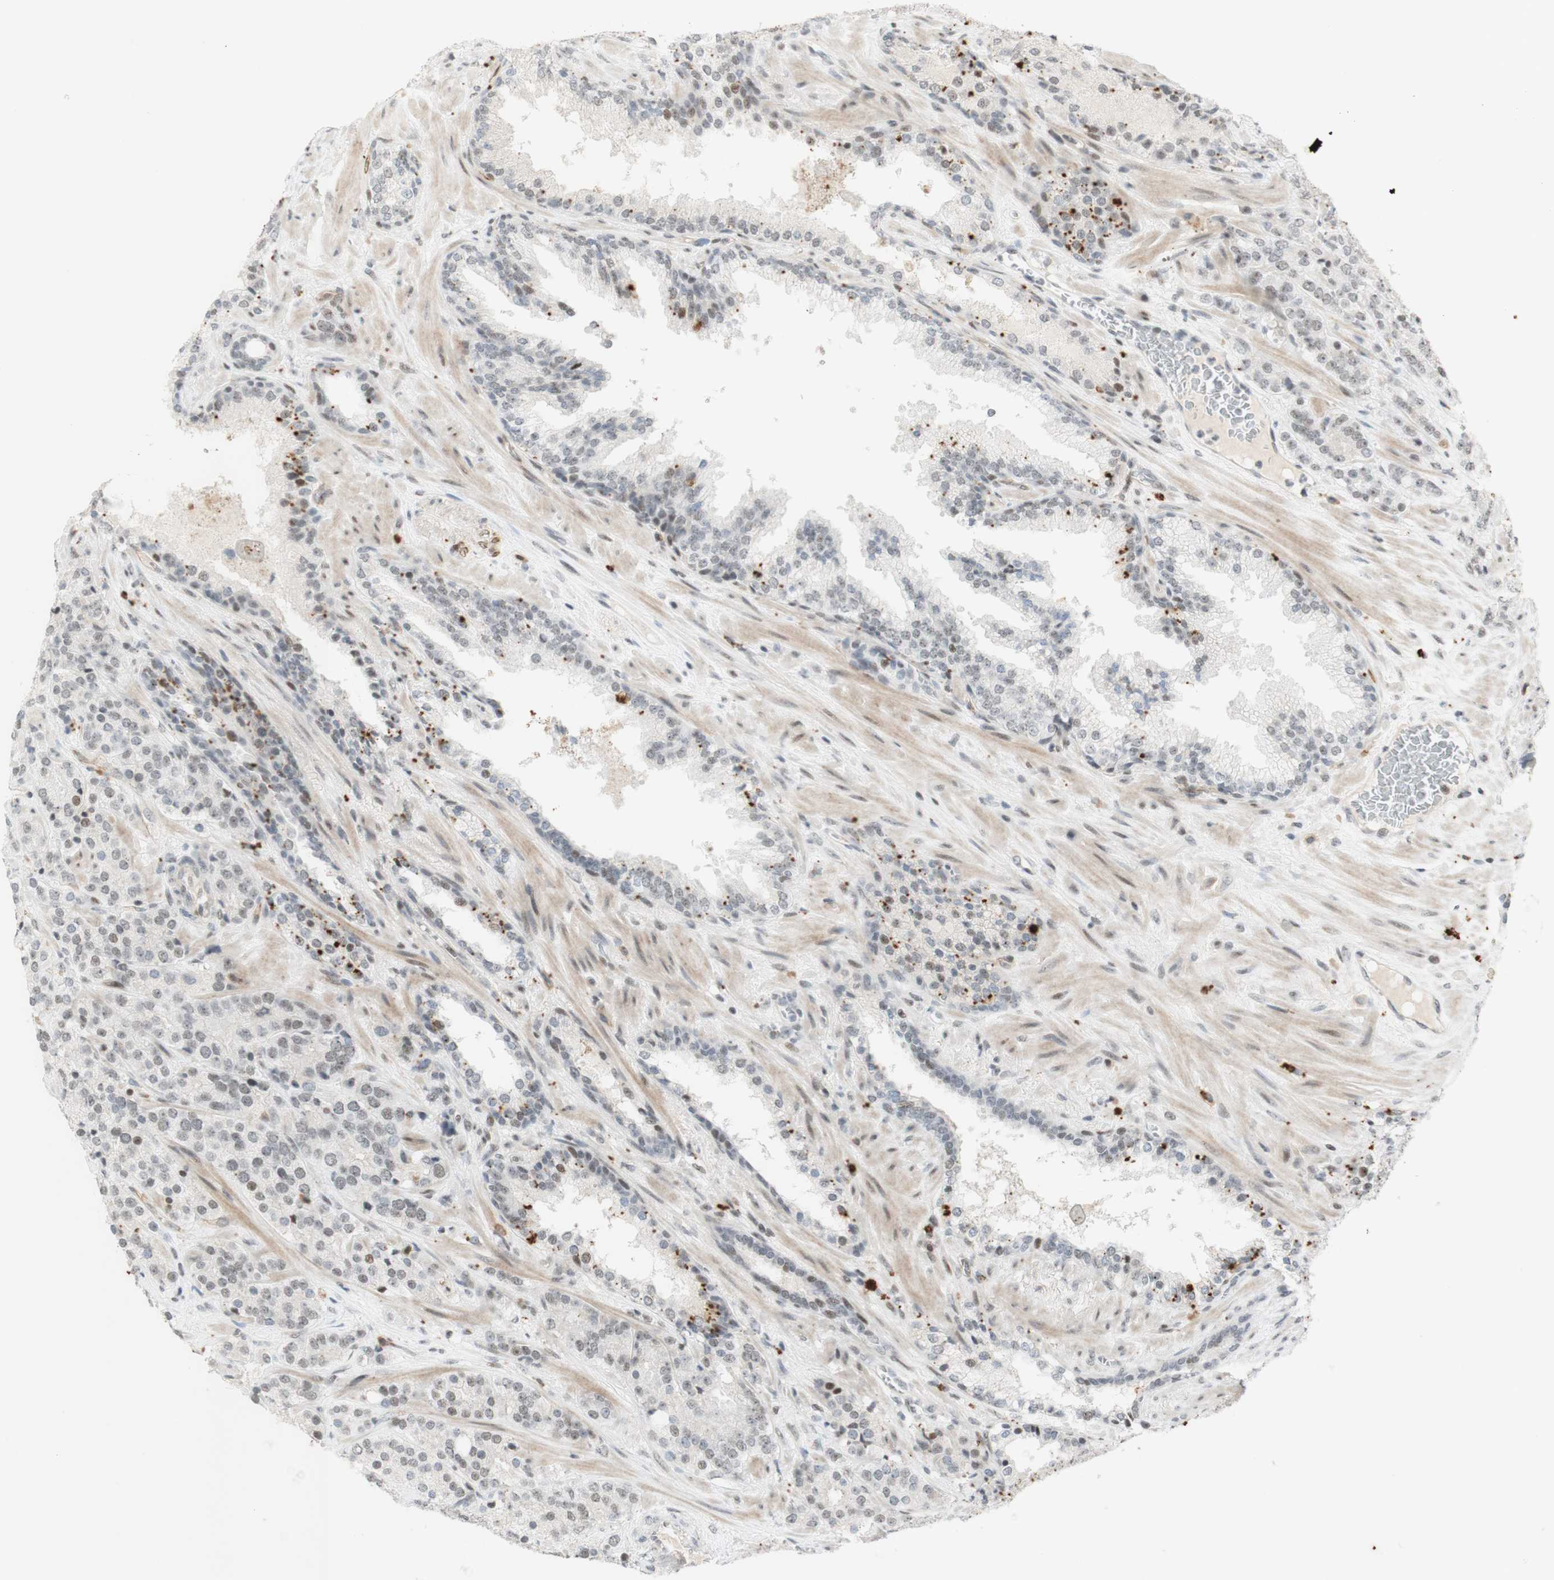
{"staining": {"intensity": "moderate", "quantity": ">75%", "location": "nuclear"}, "tissue": "prostate cancer", "cell_type": "Tumor cells", "image_type": "cancer", "snomed": [{"axis": "morphology", "description": "Adenocarcinoma, High grade"}, {"axis": "topography", "description": "Prostate"}], "caption": "DAB (3,3'-diaminobenzidine) immunohistochemical staining of human prostate cancer displays moderate nuclear protein staining in approximately >75% of tumor cells.", "gene": "IRF1", "patient": {"sex": "male", "age": 71}}